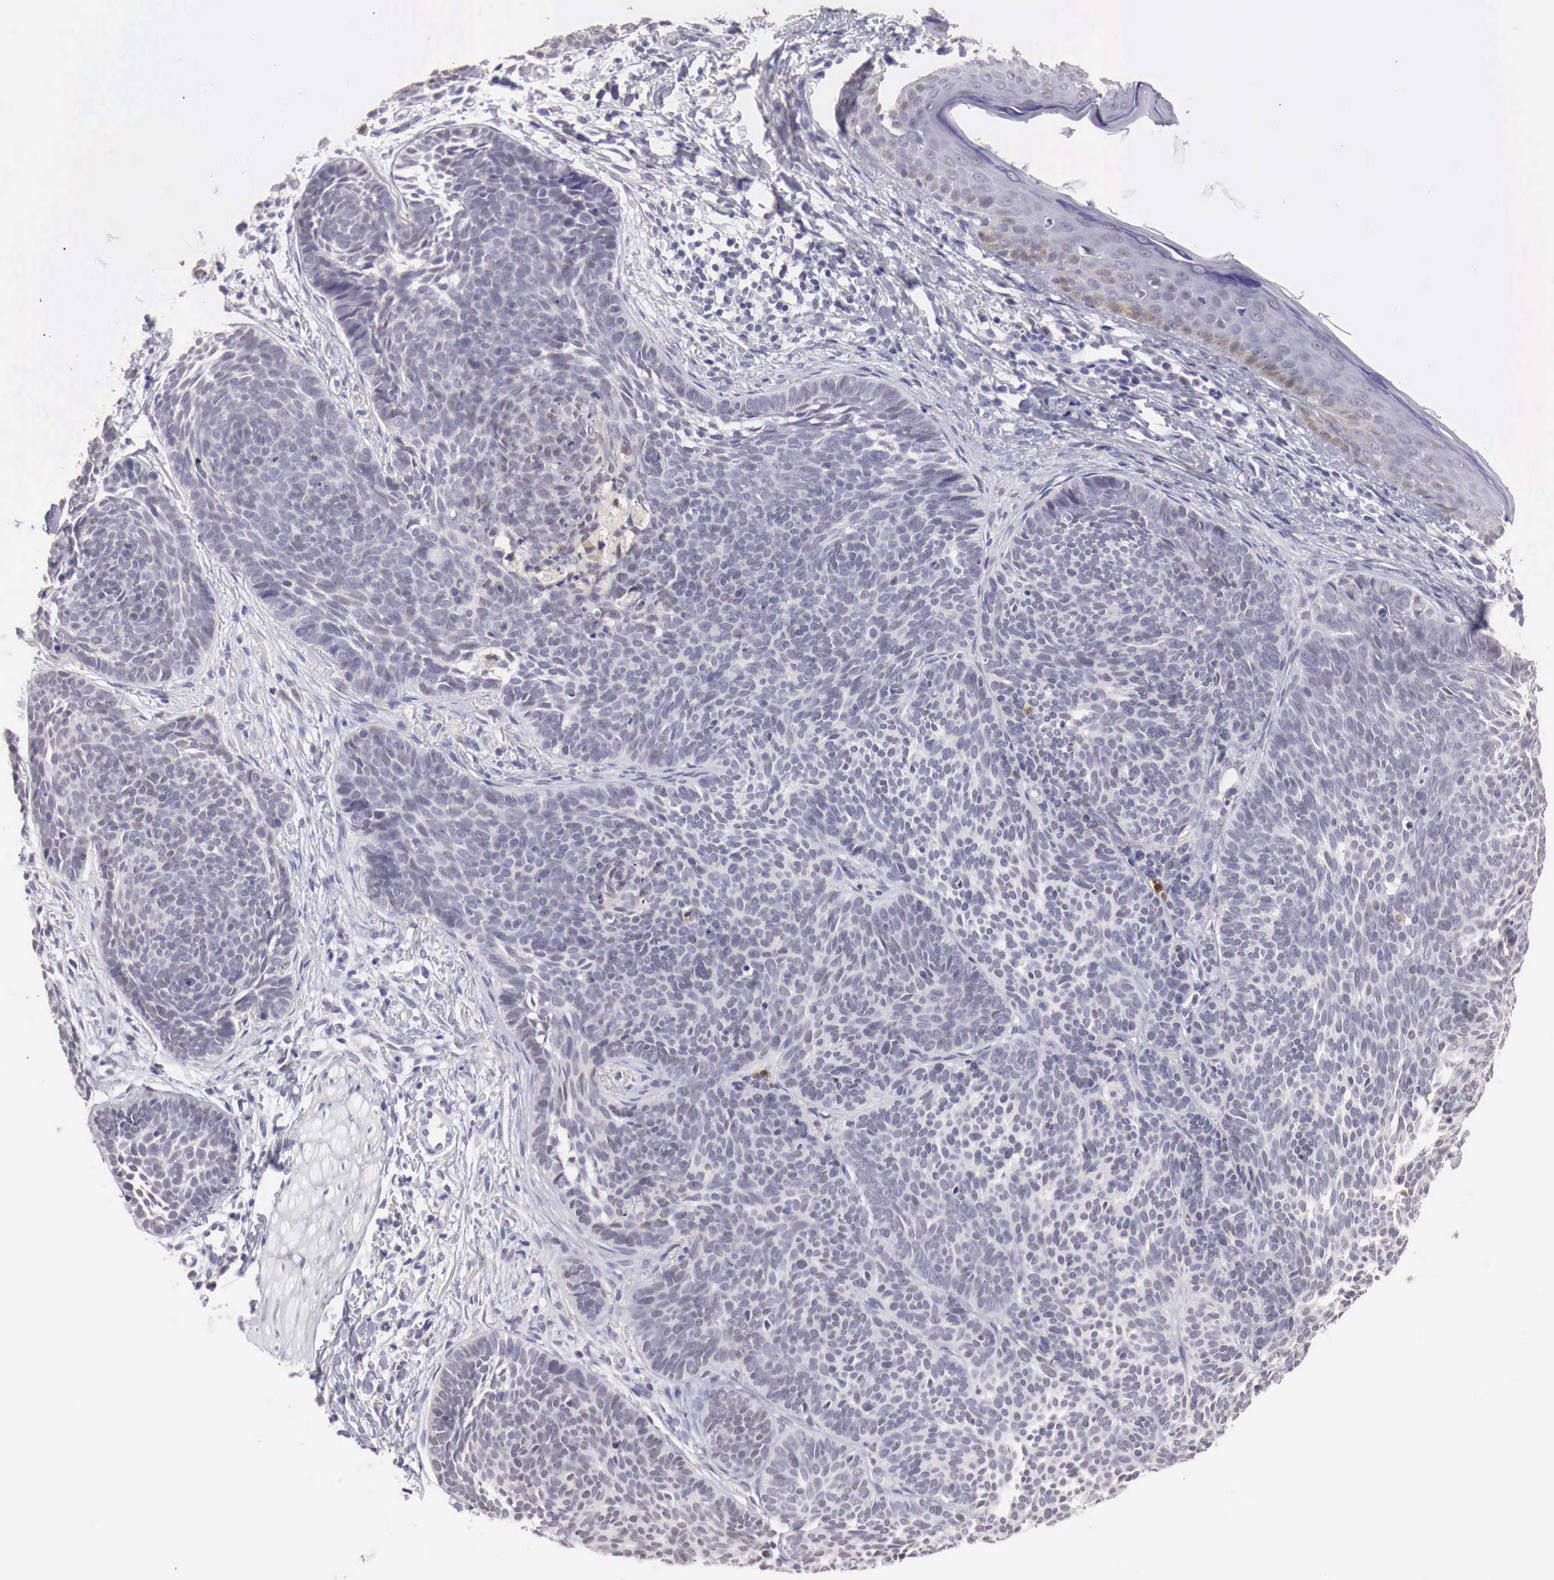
{"staining": {"intensity": "negative", "quantity": "none", "location": "none"}, "tissue": "skin cancer", "cell_type": "Tumor cells", "image_type": "cancer", "snomed": [{"axis": "morphology", "description": "Basal cell carcinoma"}, {"axis": "topography", "description": "Skin"}], "caption": "Human basal cell carcinoma (skin) stained for a protein using immunohistochemistry shows no staining in tumor cells.", "gene": "UBA1", "patient": {"sex": "female", "age": 62}}